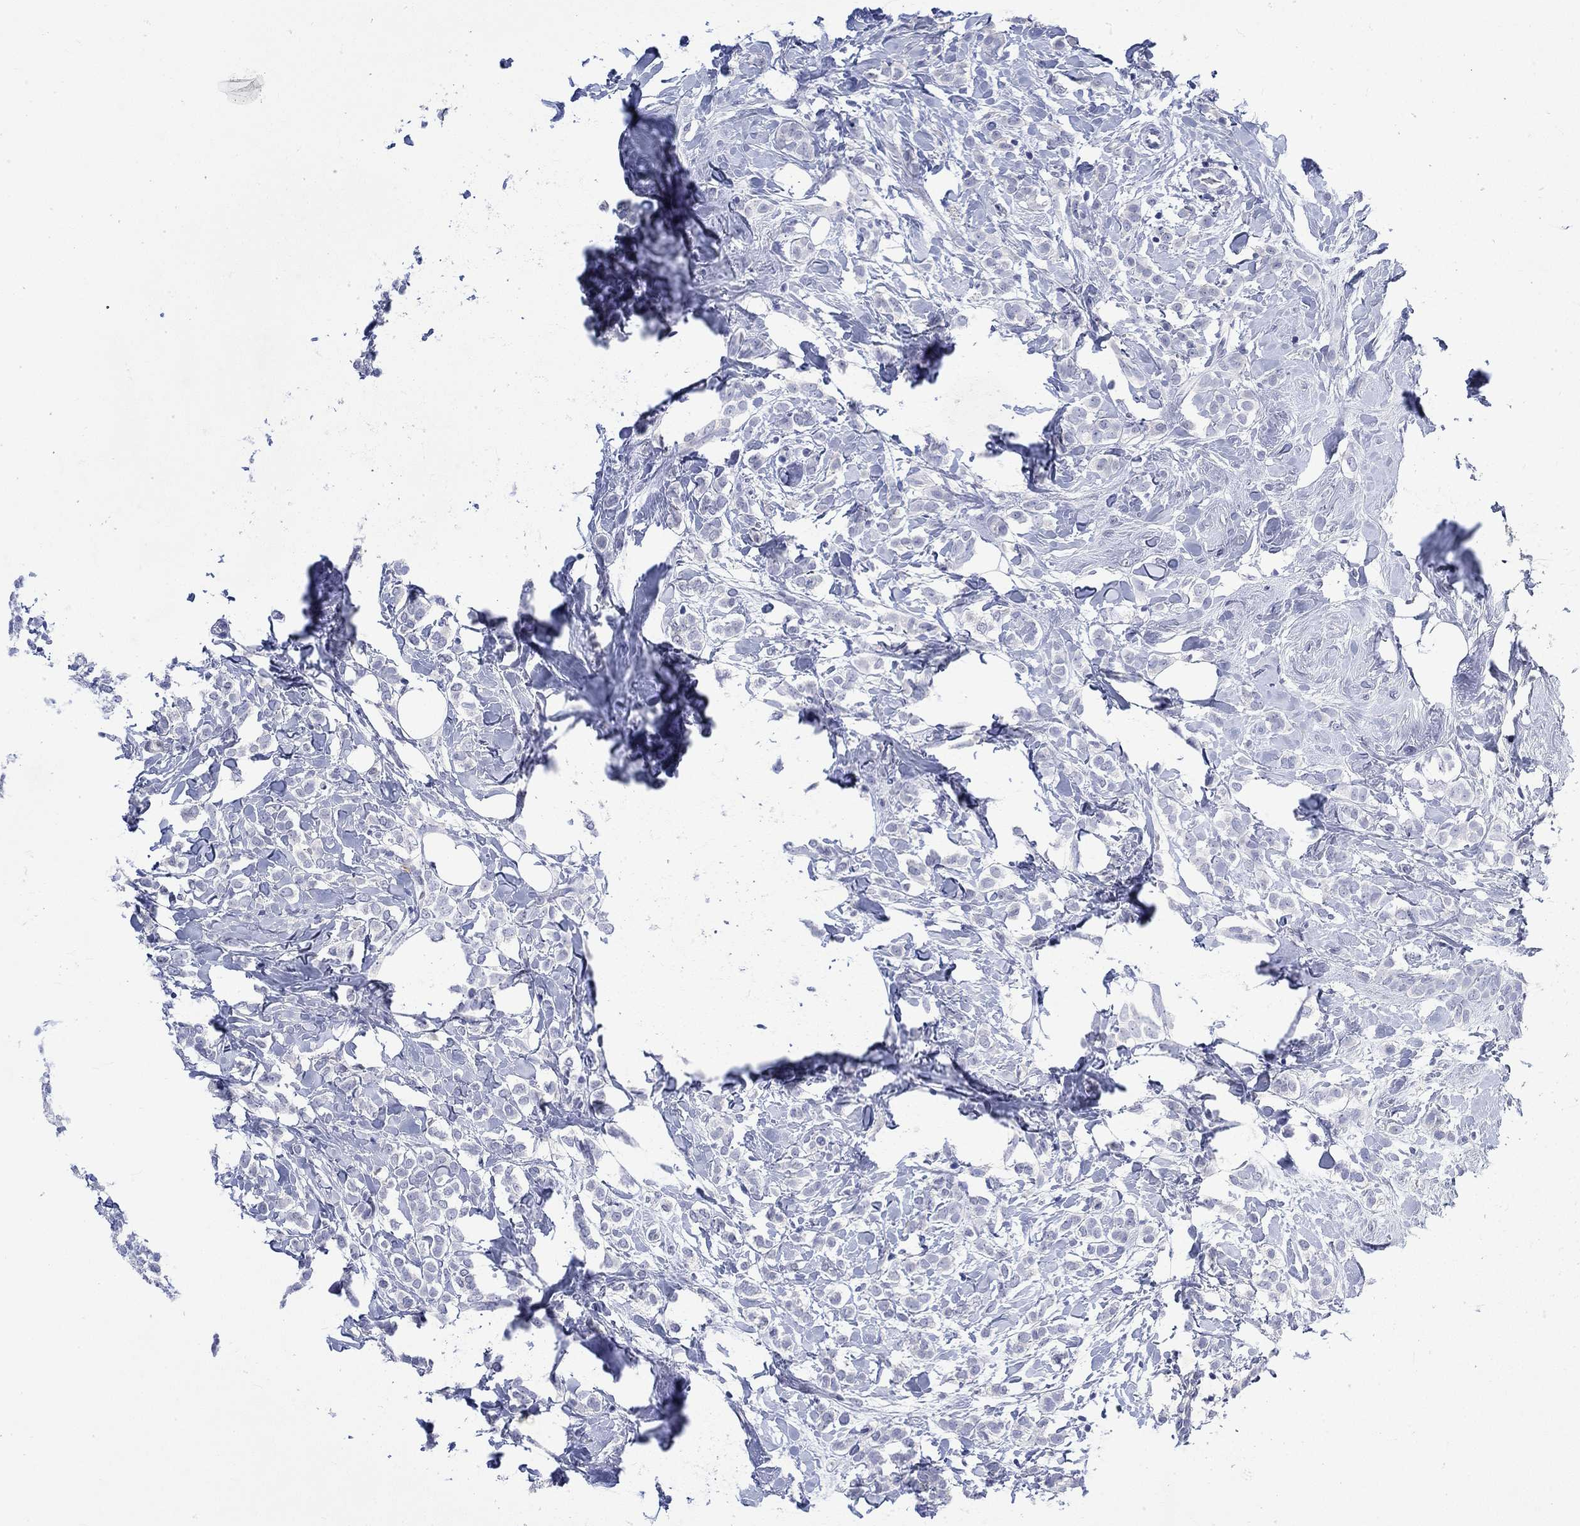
{"staining": {"intensity": "negative", "quantity": "none", "location": "none"}, "tissue": "breast cancer", "cell_type": "Tumor cells", "image_type": "cancer", "snomed": [{"axis": "morphology", "description": "Lobular carcinoma"}, {"axis": "topography", "description": "Breast"}], "caption": "Tumor cells show no significant positivity in breast cancer.", "gene": "MSI1", "patient": {"sex": "female", "age": 49}}